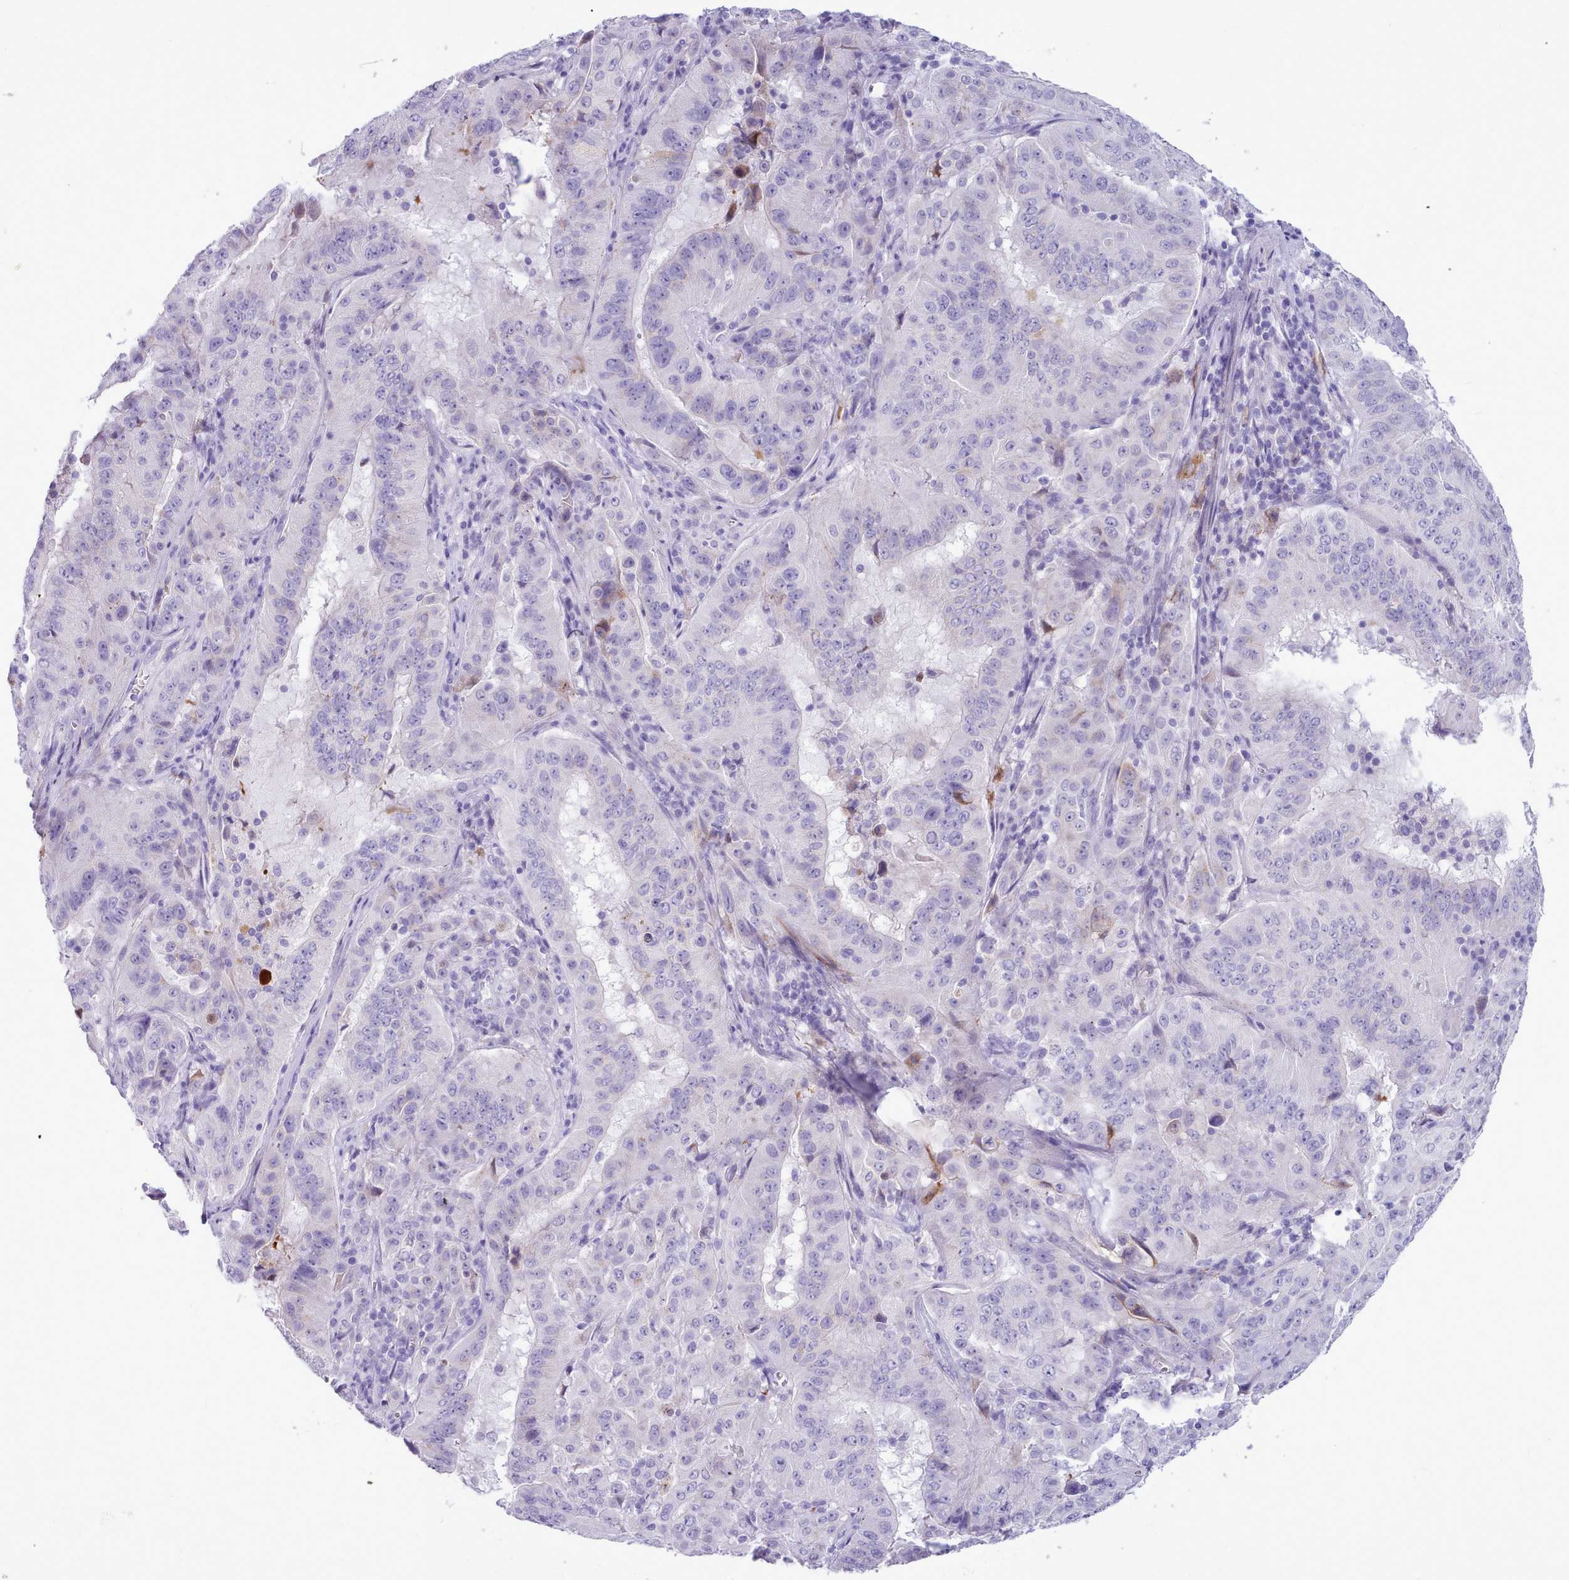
{"staining": {"intensity": "negative", "quantity": "none", "location": "none"}, "tissue": "pancreatic cancer", "cell_type": "Tumor cells", "image_type": "cancer", "snomed": [{"axis": "morphology", "description": "Adenocarcinoma, NOS"}, {"axis": "topography", "description": "Pancreas"}], "caption": "There is no significant staining in tumor cells of pancreatic cancer.", "gene": "NKX1-2", "patient": {"sex": "male", "age": 63}}